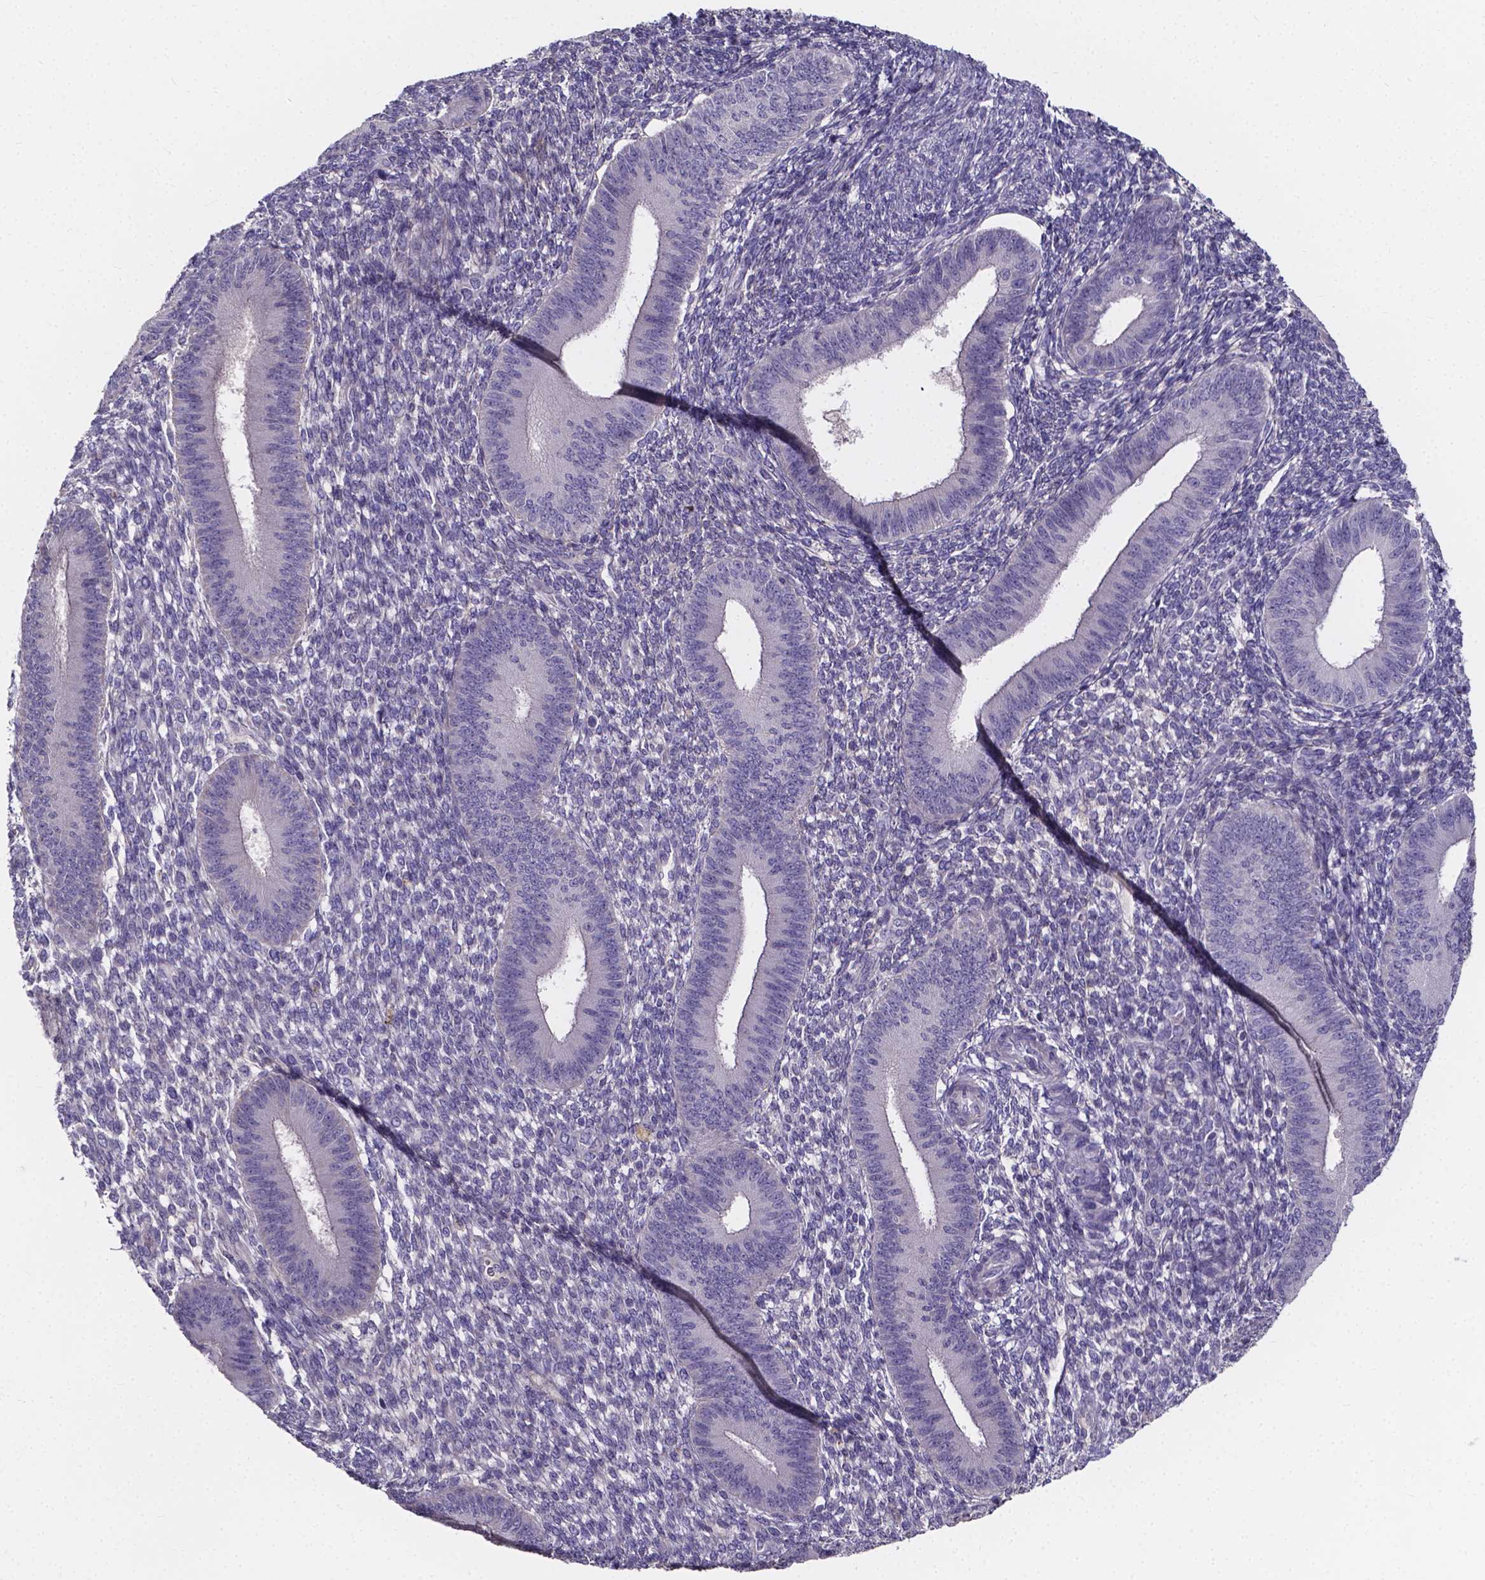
{"staining": {"intensity": "negative", "quantity": "none", "location": "none"}, "tissue": "endometrium", "cell_type": "Cells in endometrial stroma", "image_type": "normal", "snomed": [{"axis": "morphology", "description": "Normal tissue, NOS"}, {"axis": "topography", "description": "Endometrium"}], "caption": "This is an immunohistochemistry image of unremarkable endometrium. There is no staining in cells in endometrial stroma.", "gene": "SPOCD1", "patient": {"sex": "female", "age": 39}}